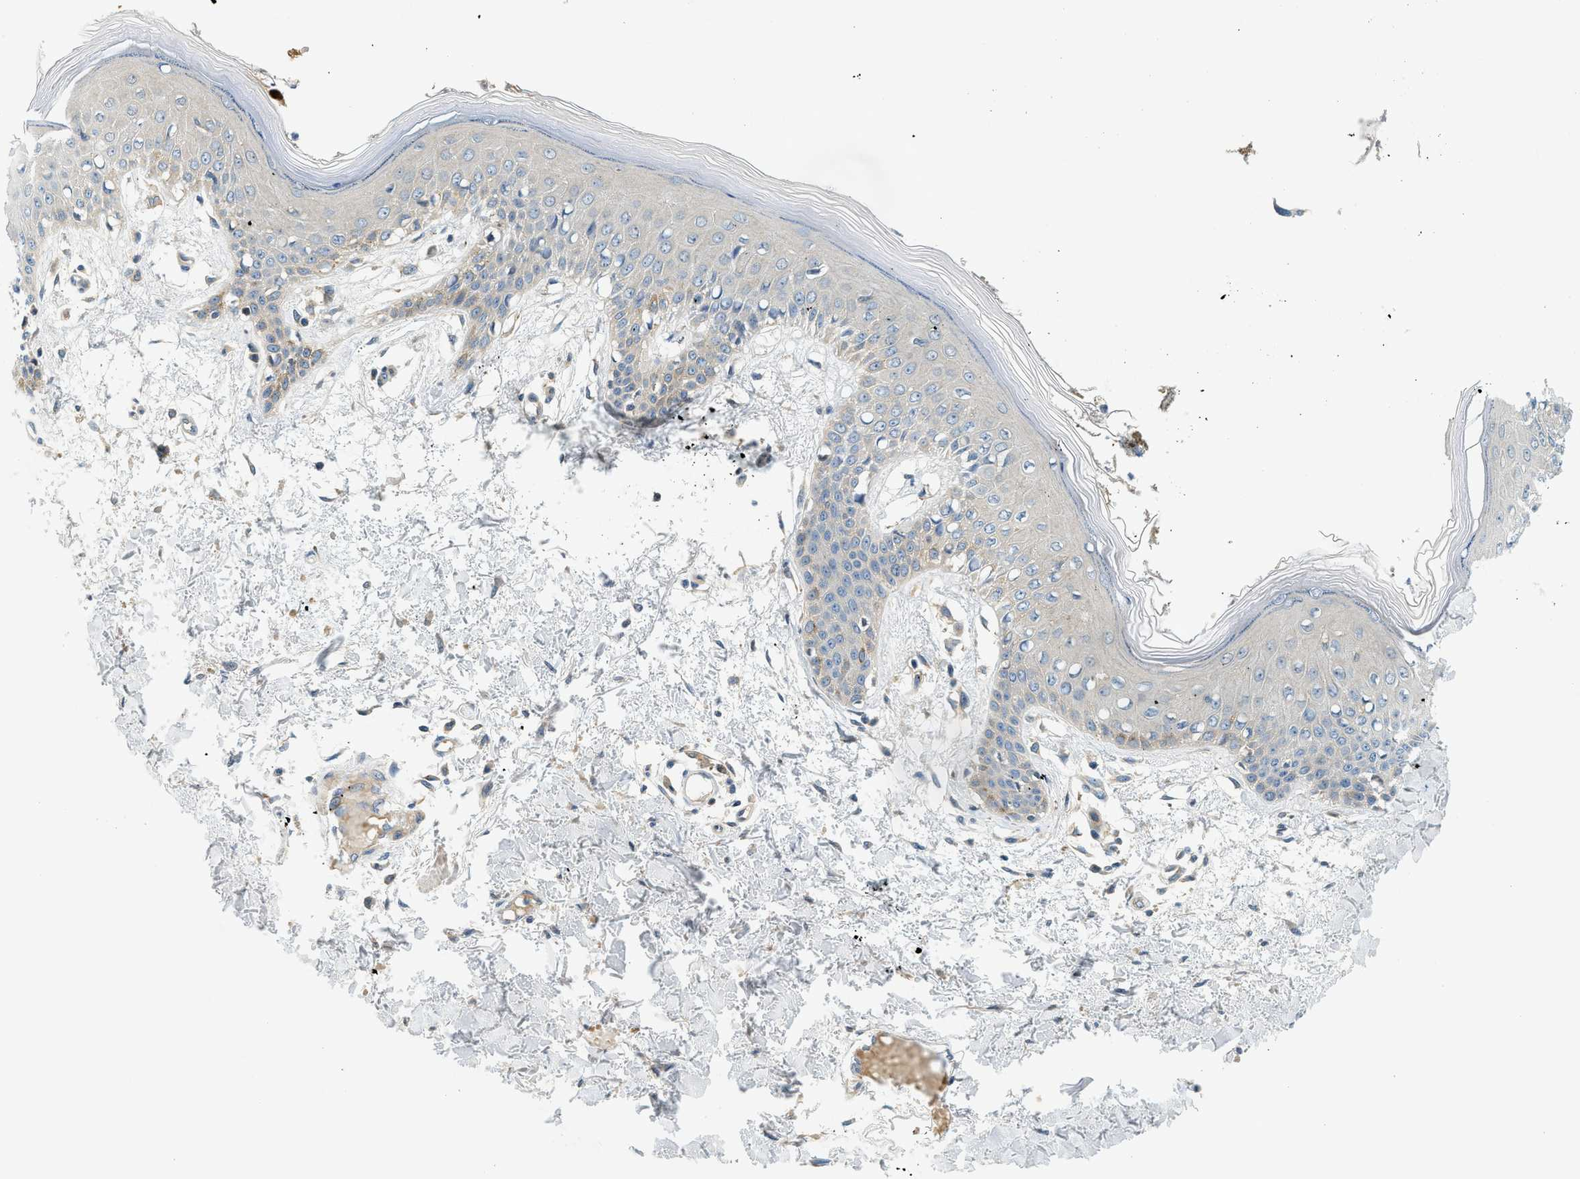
{"staining": {"intensity": "weak", "quantity": "25%-75%", "location": "cytoplasmic/membranous"}, "tissue": "skin", "cell_type": "Fibroblasts", "image_type": "normal", "snomed": [{"axis": "morphology", "description": "Normal tissue, NOS"}, {"axis": "topography", "description": "Skin"}], "caption": "IHC (DAB) staining of normal skin reveals weak cytoplasmic/membranous protein staining in approximately 25%-75% of fibroblasts. (Brightfield microscopy of DAB IHC at high magnification).", "gene": "KCNK1", "patient": {"sex": "male", "age": 53}}